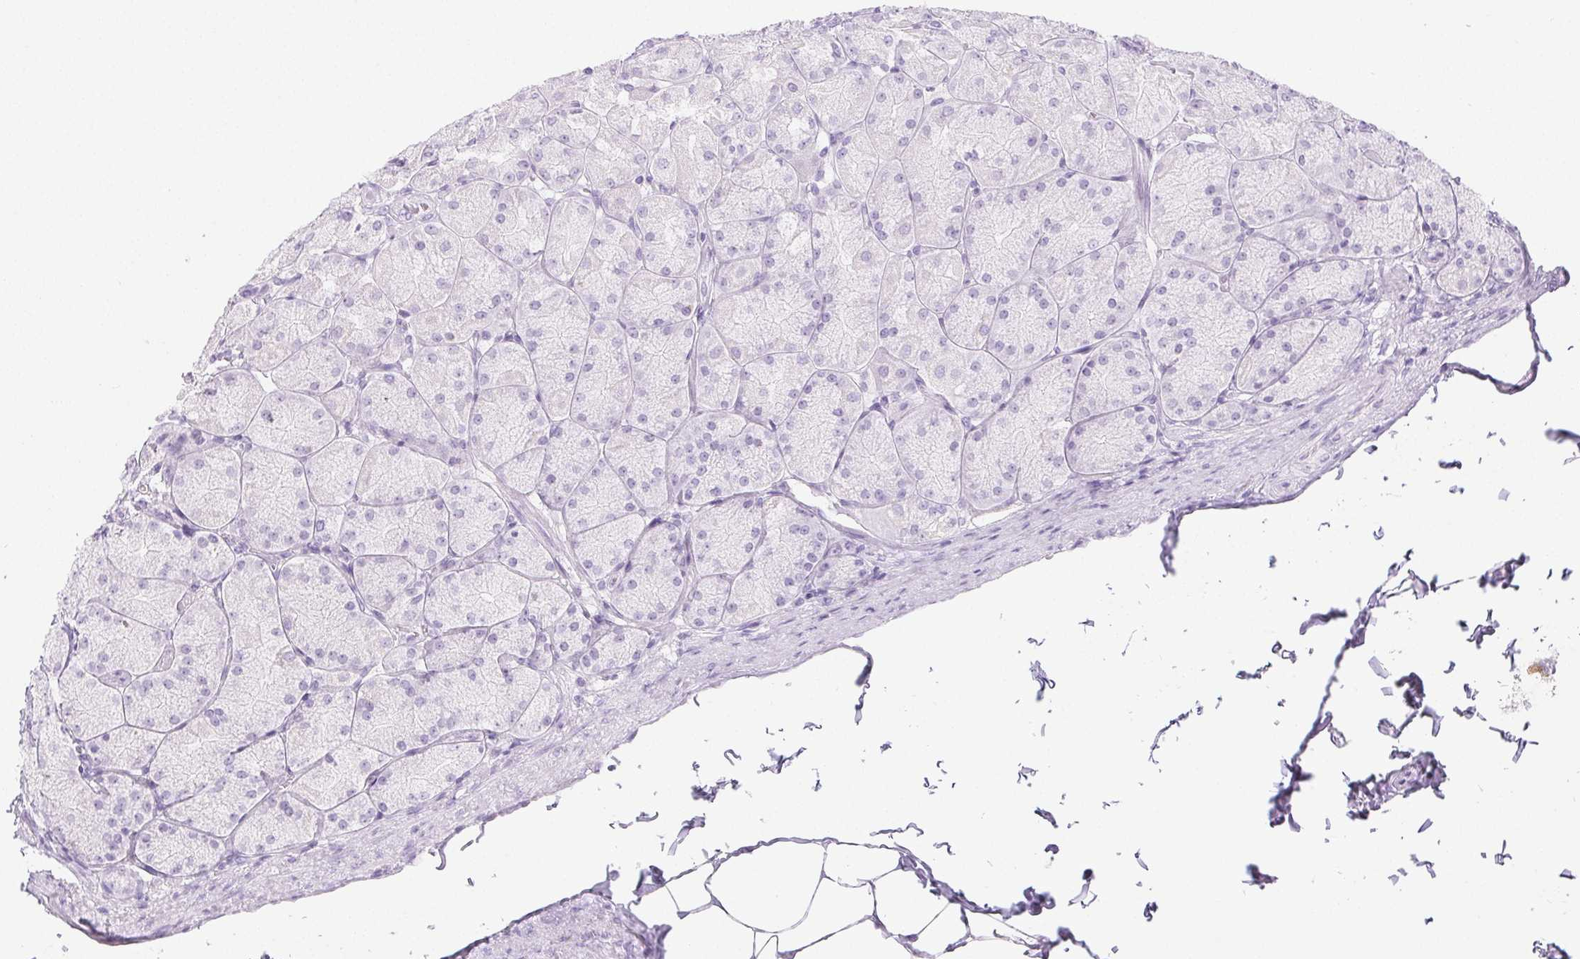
{"staining": {"intensity": "moderate", "quantity": "<25%", "location": "cytoplasmic/membranous"}, "tissue": "stomach", "cell_type": "Glandular cells", "image_type": "normal", "snomed": [{"axis": "morphology", "description": "Normal tissue, NOS"}, {"axis": "topography", "description": "Stomach, upper"}], "caption": "Immunohistochemical staining of unremarkable stomach shows <25% levels of moderate cytoplasmic/membranous protein staining in about <25% of glandular cells.", "gene": "PI3", "patient": {"sex": "female", "age": 56}}